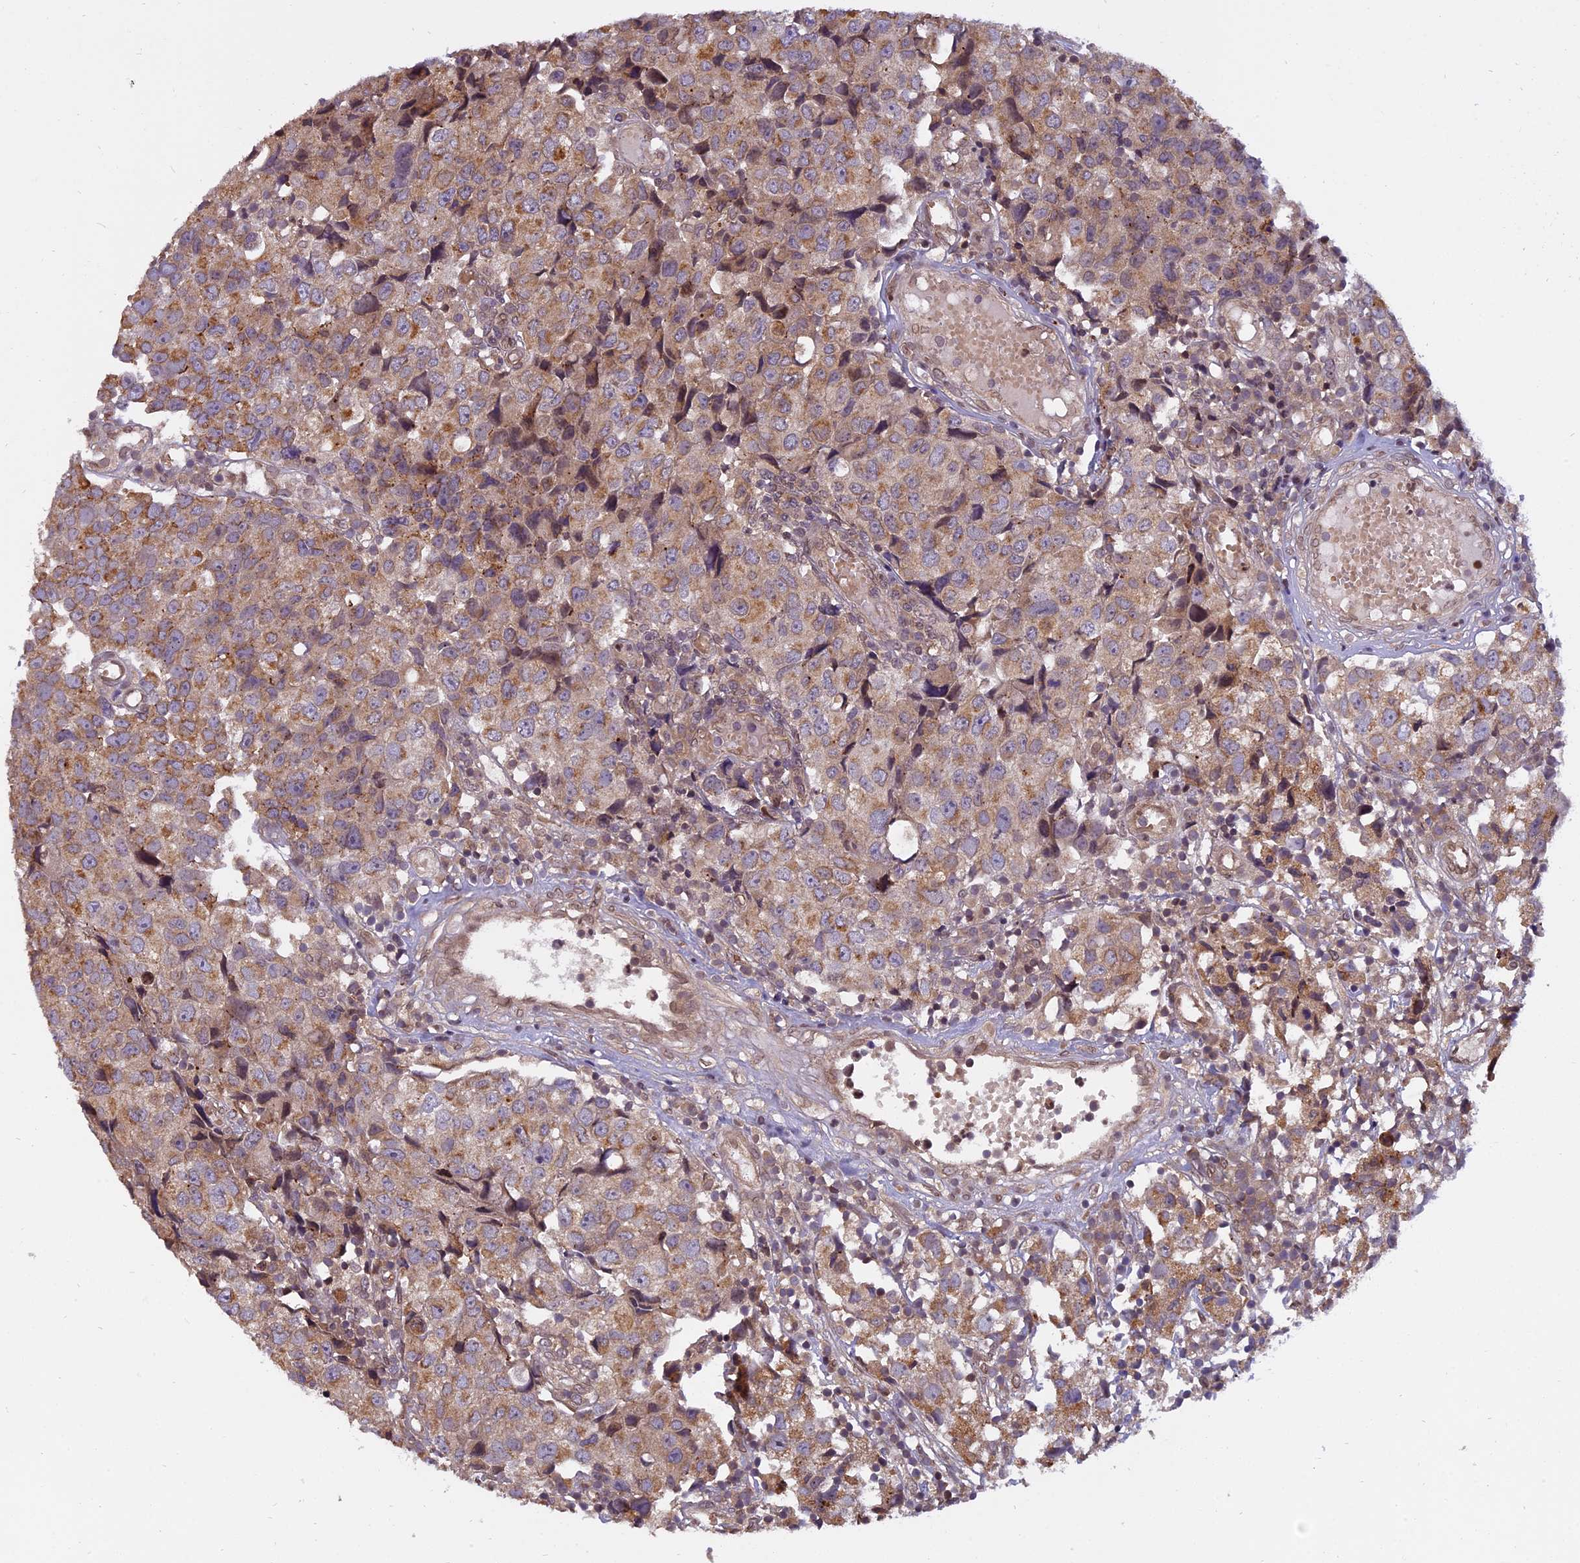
{"staining": {"intensity": "moderate", "quantity": ">75%", "location": "cytoplasmic/membranous"}, "tissue": "urothelial cancer", "cell_type": "Tumor cells", "image_type": "cancer", "snomed": [{"axis": "morphology", "description": "Urothelial carcinoma, High grade"}, {"axis": "topography", "description": "Urinary bladder"}], "caption": "This micrograph demonstrates IHC staining of human high-grade urothelial carcinoma, with medium moderate cytoplasmic/membranous positivity in about >75% of tumor cells.", "gene": "CHMP2A", "patient": {"sex": "female", "age": 75}}